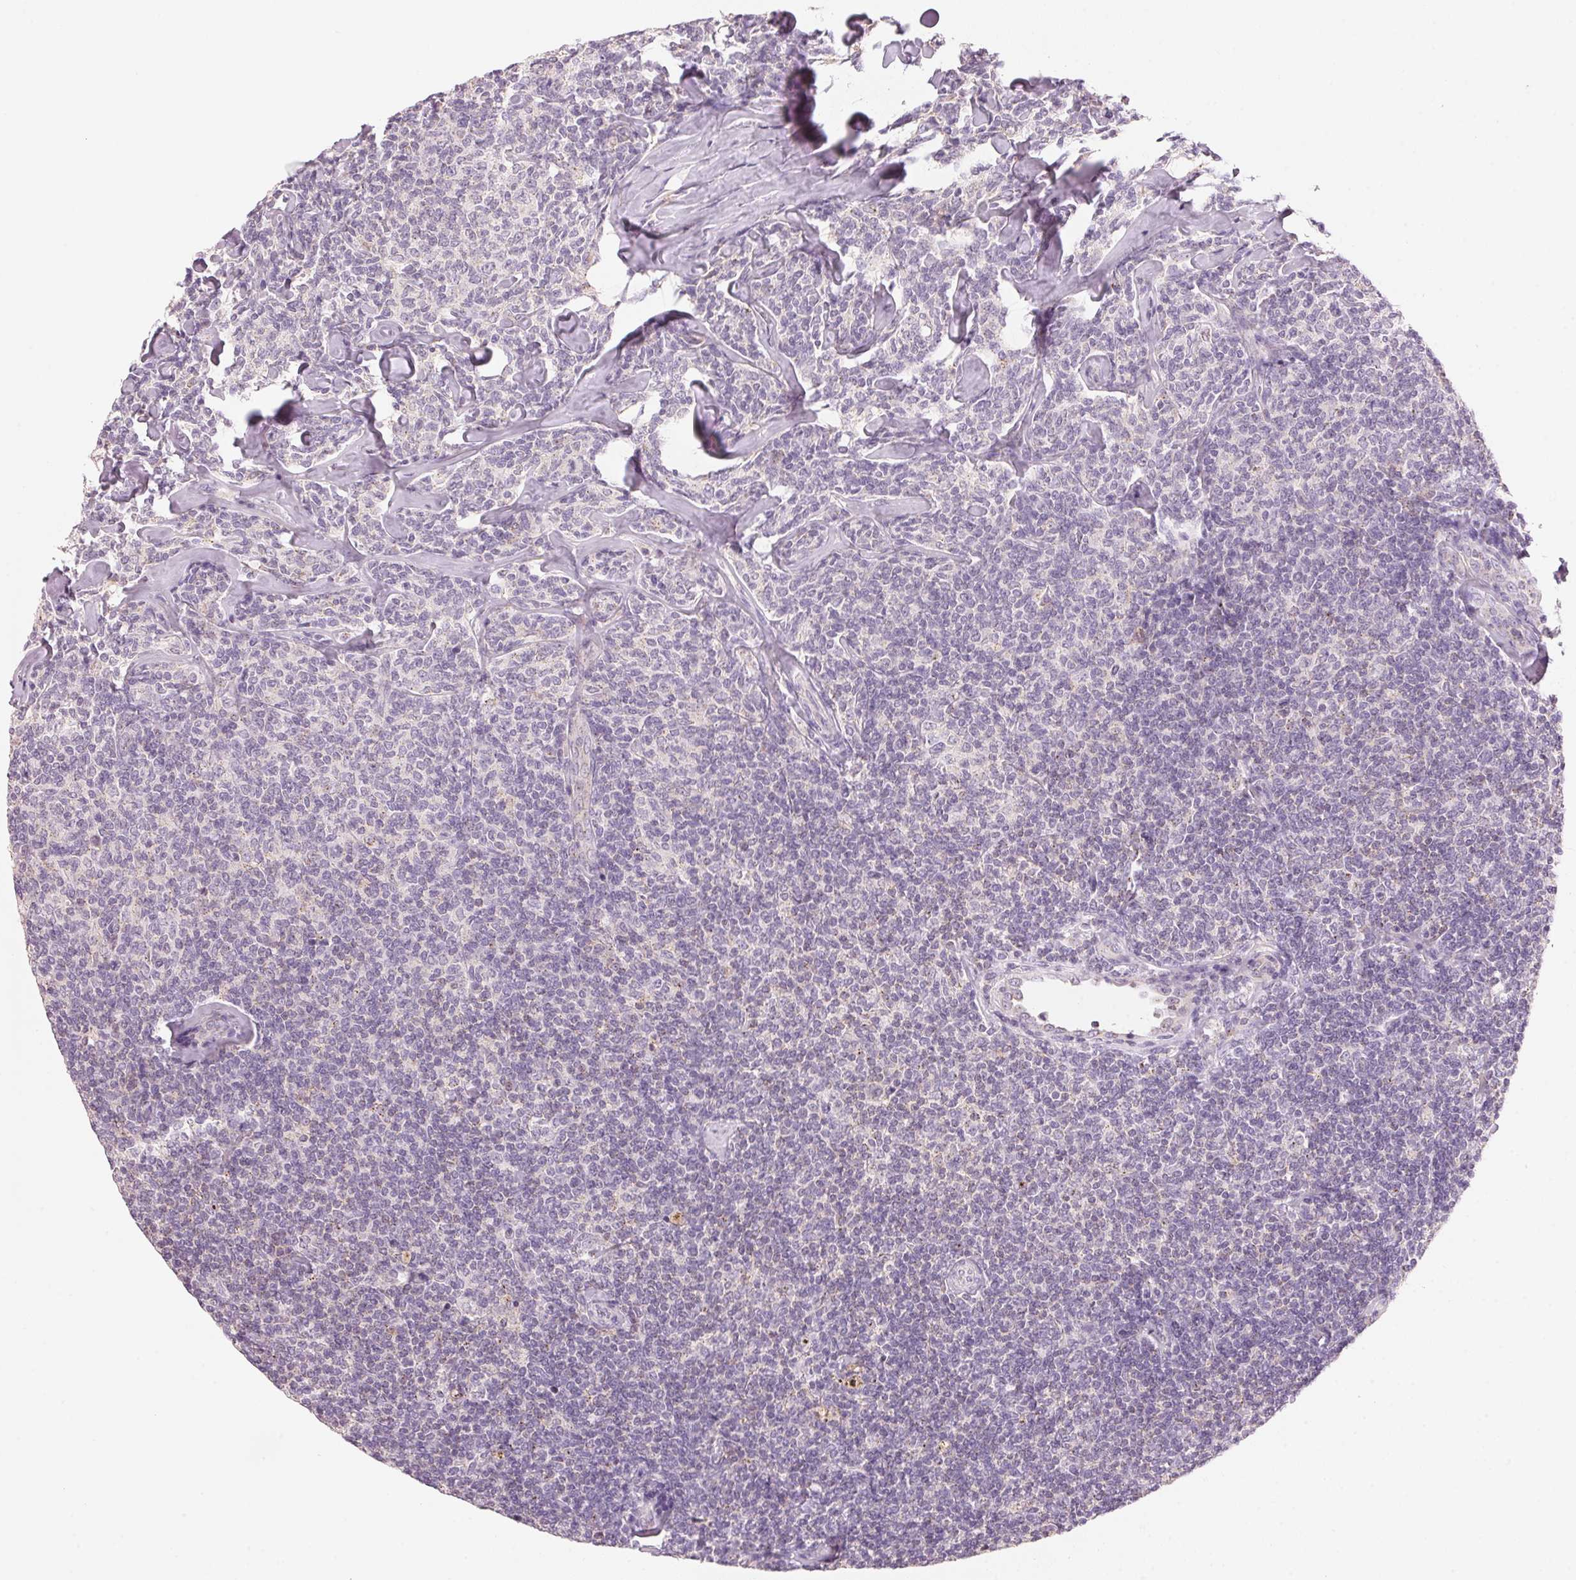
{"staining": {"intensity": "negative", "quantity": "none", "location": "none"}, "tissue": "lymphoma", "cell_type": "Tumor cells", "image_type": "cancer", "snomed": [{"axis": "morphology", "description": "Malignant lymphoma, non-Hodgkin's type, Low grade"}, {"axis": "topography", "description": "Lymph node"}], "caption": "DAB immunohistochemical staining of lymphoma demonstrates no significant staining in tumor cells. The staining is performed using DAB (3,3'-diaminobenzidine) brown chromogen with nuclei counter-stained in using hematoxylin.", "gene": "HOXB13", "patient": {"sex": "female", "age": 56}}